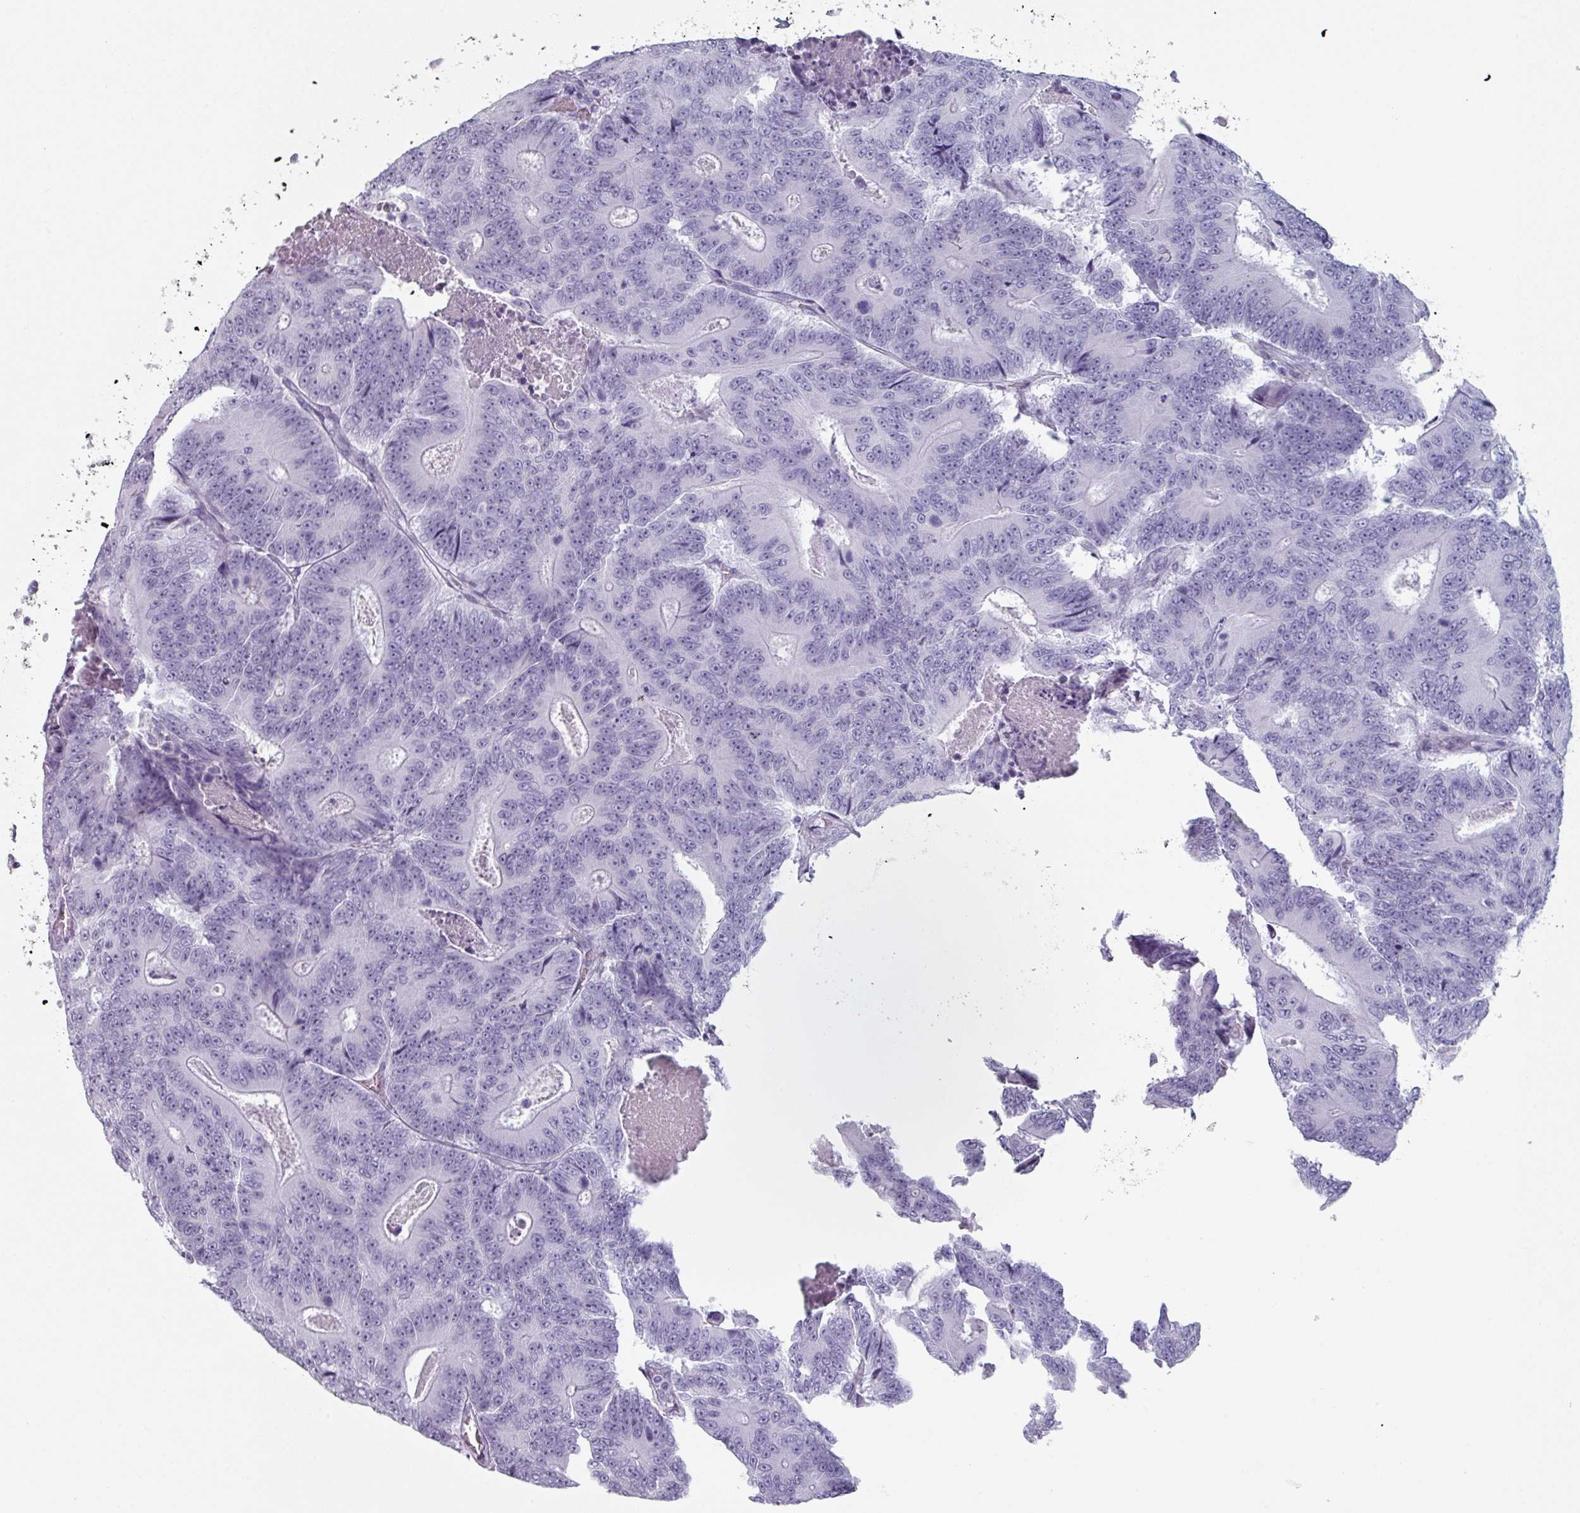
{"staining": {"intensity": "negative", "quantity": "none", "location": "none"}, "tissue": "colorectal cancer", "cell_type": "Tumor cells", "image_type": "cancer", "snomed": [{"axis": "morphology", "description": "Adenocarcinoma, NOS"}, {"axis": "topography", "description": "Colon"}], "caption": "The IHC histopathology image has no significant positivity in tumor cells of colorectal adenocarcinoma tissue. (DAB immunohistochemistry (IHC) with hematoxylin counter stain).", "gene": "SLC35G2", "patient": {"sex": "male", "age": 83}}